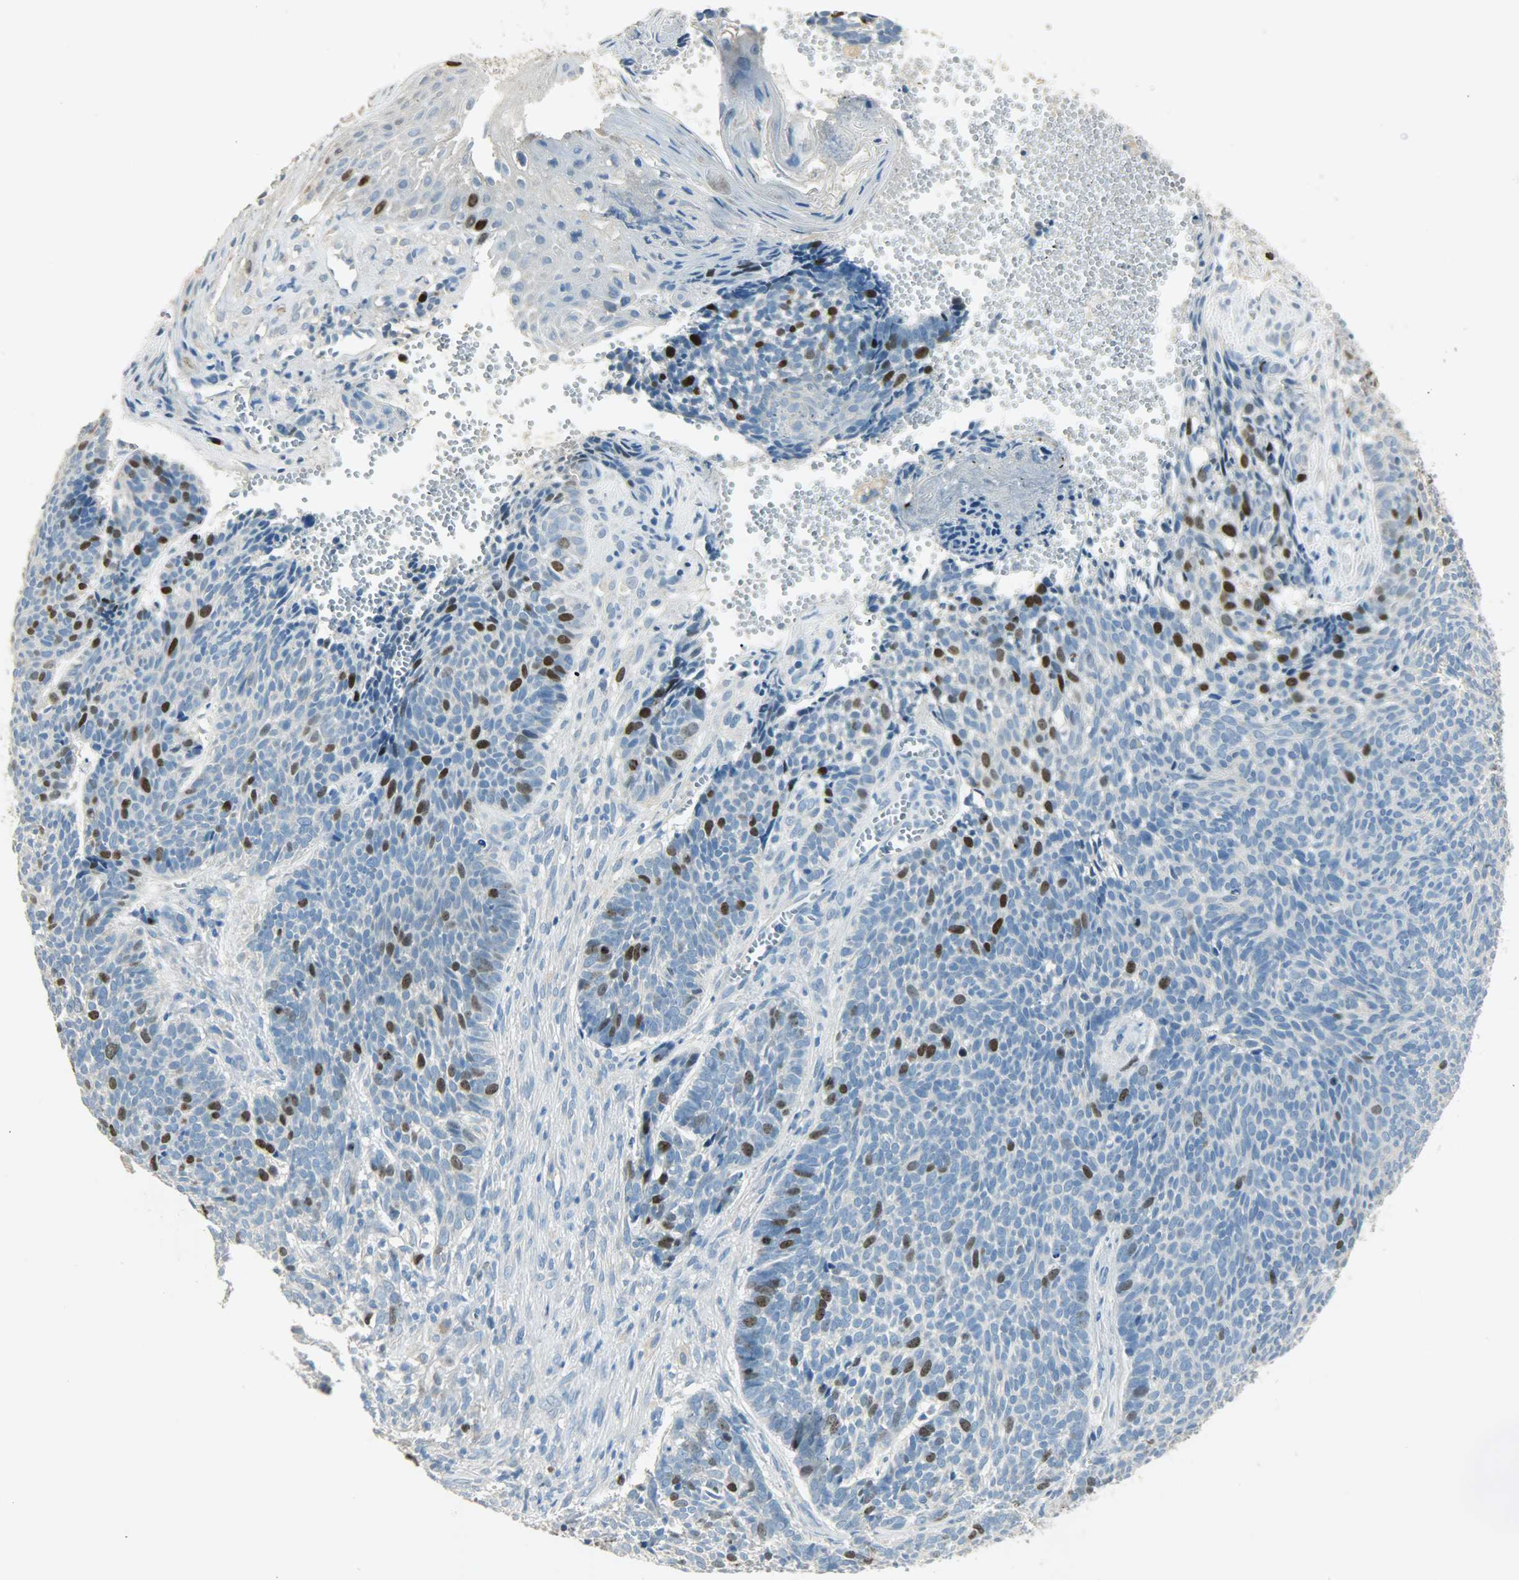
{"staining": {"intensity": "strong", "quantity": "<25%", "location": "nuclear"}, "tissue": "skin cancer", "cell_type": "Tumor cells", "image_type": "cancer", "snomed": [{"axis": "morphology", "description": "Basal cell carcinoma"}, {"axis": "topography", "description": "Skin"}], "caption": "Immunohistochemistry of skin basal cell carcinoma shows medium levels of strong nuclear expression in about <25% of tumor cells.", "gene": "TPX2", "patient": {"sex": "male", "age": 84}}